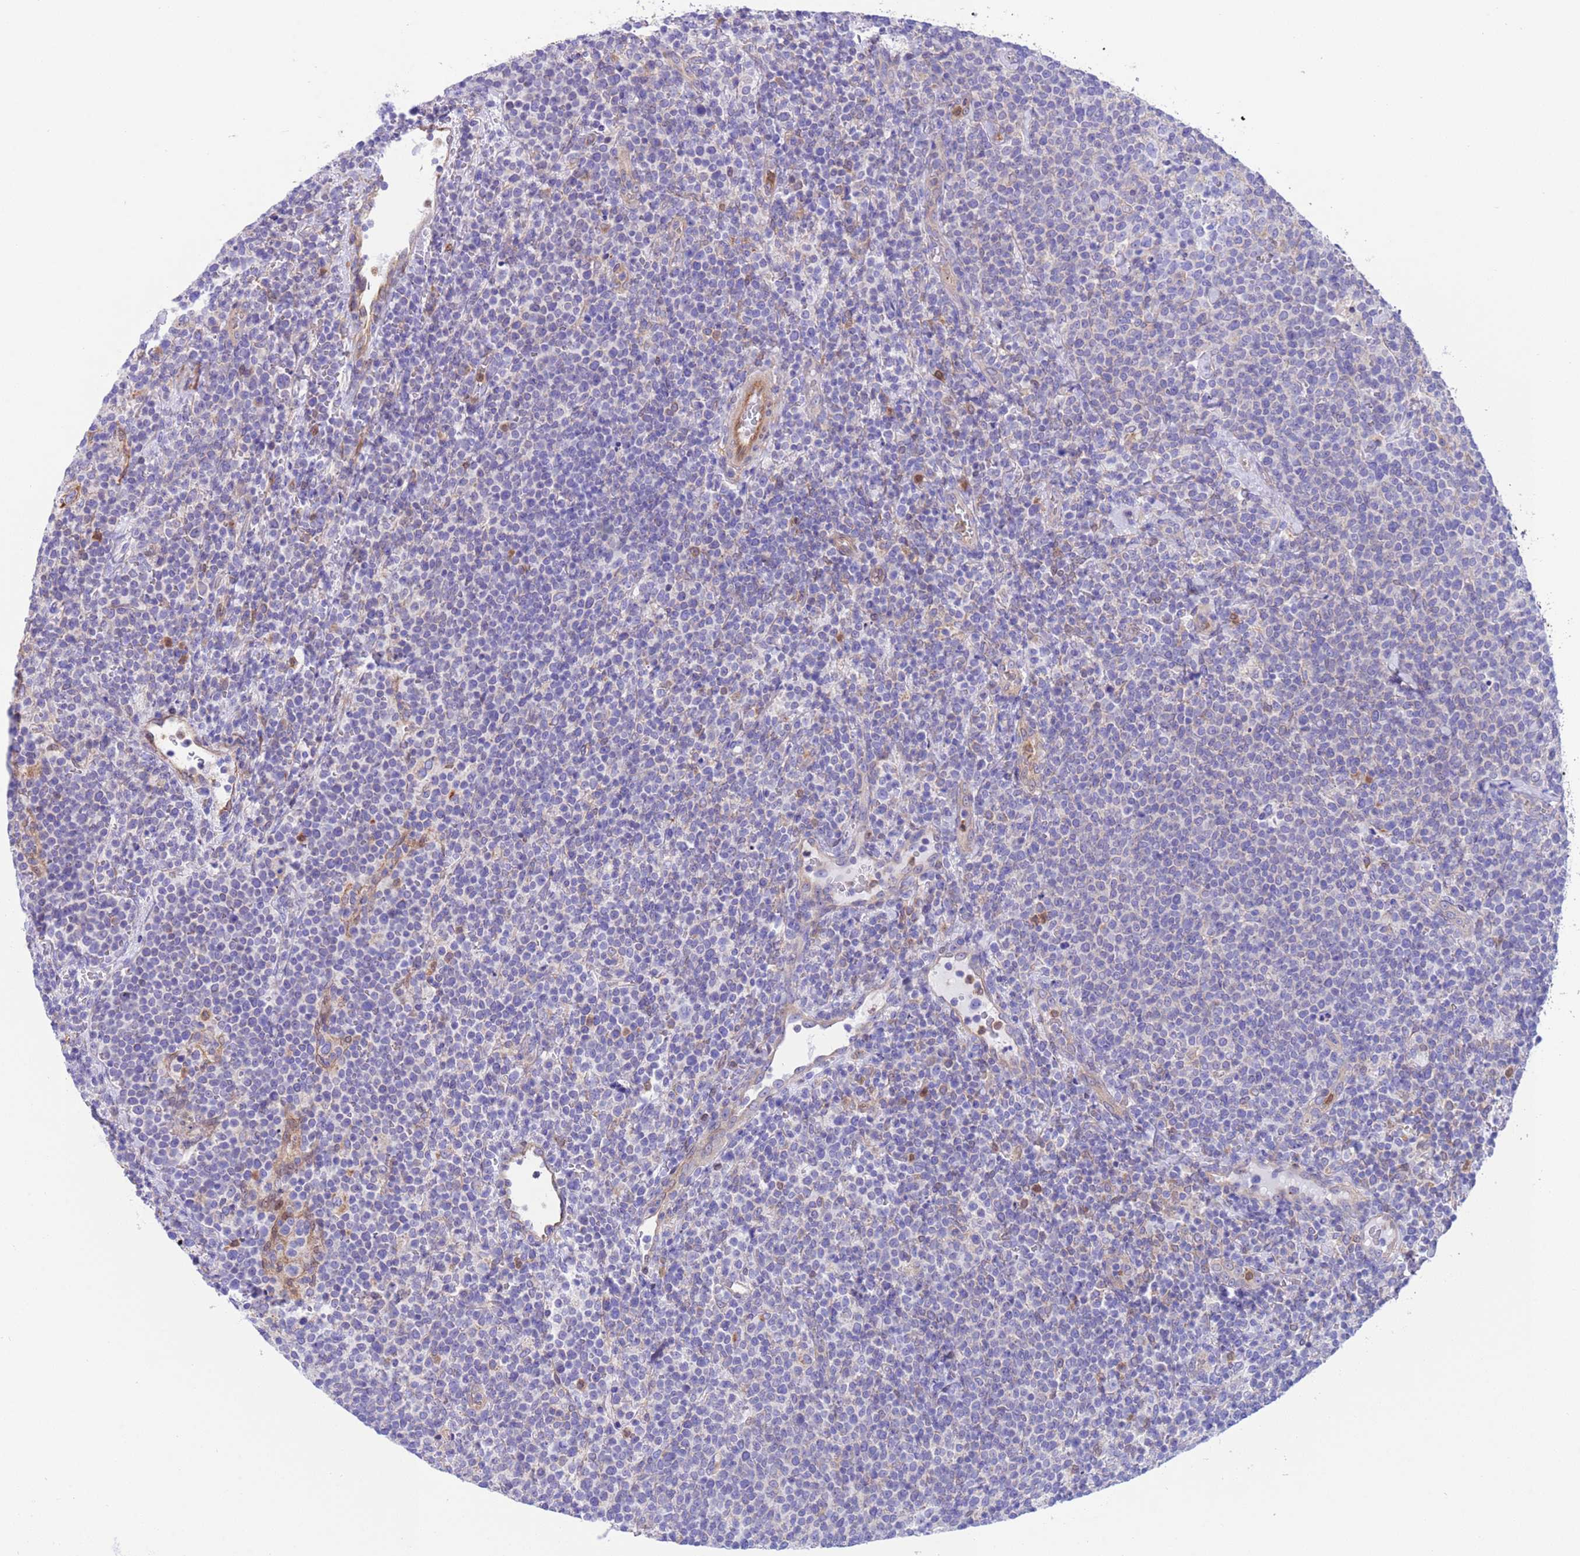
{"staining": {"intensity": "negative", "quantity": "none", "location": "none"}, "tissue": "lymphoma", "cell_type": "Tumor cells", "image_type": "cancer", "snomed": [{"axis": "morphology", "description": "Malignant lymphoma, non-Hodgkin's type, High grade"}, {"axis": "topography", "description": "Lymph node"}], "caption": "There is no significant positivity in tumor cells of malignant lymphoma, non-Hodgkin's type (high-grade).", "gene": "C6orf47", "patient": {"sex": "male", "age": 61}}